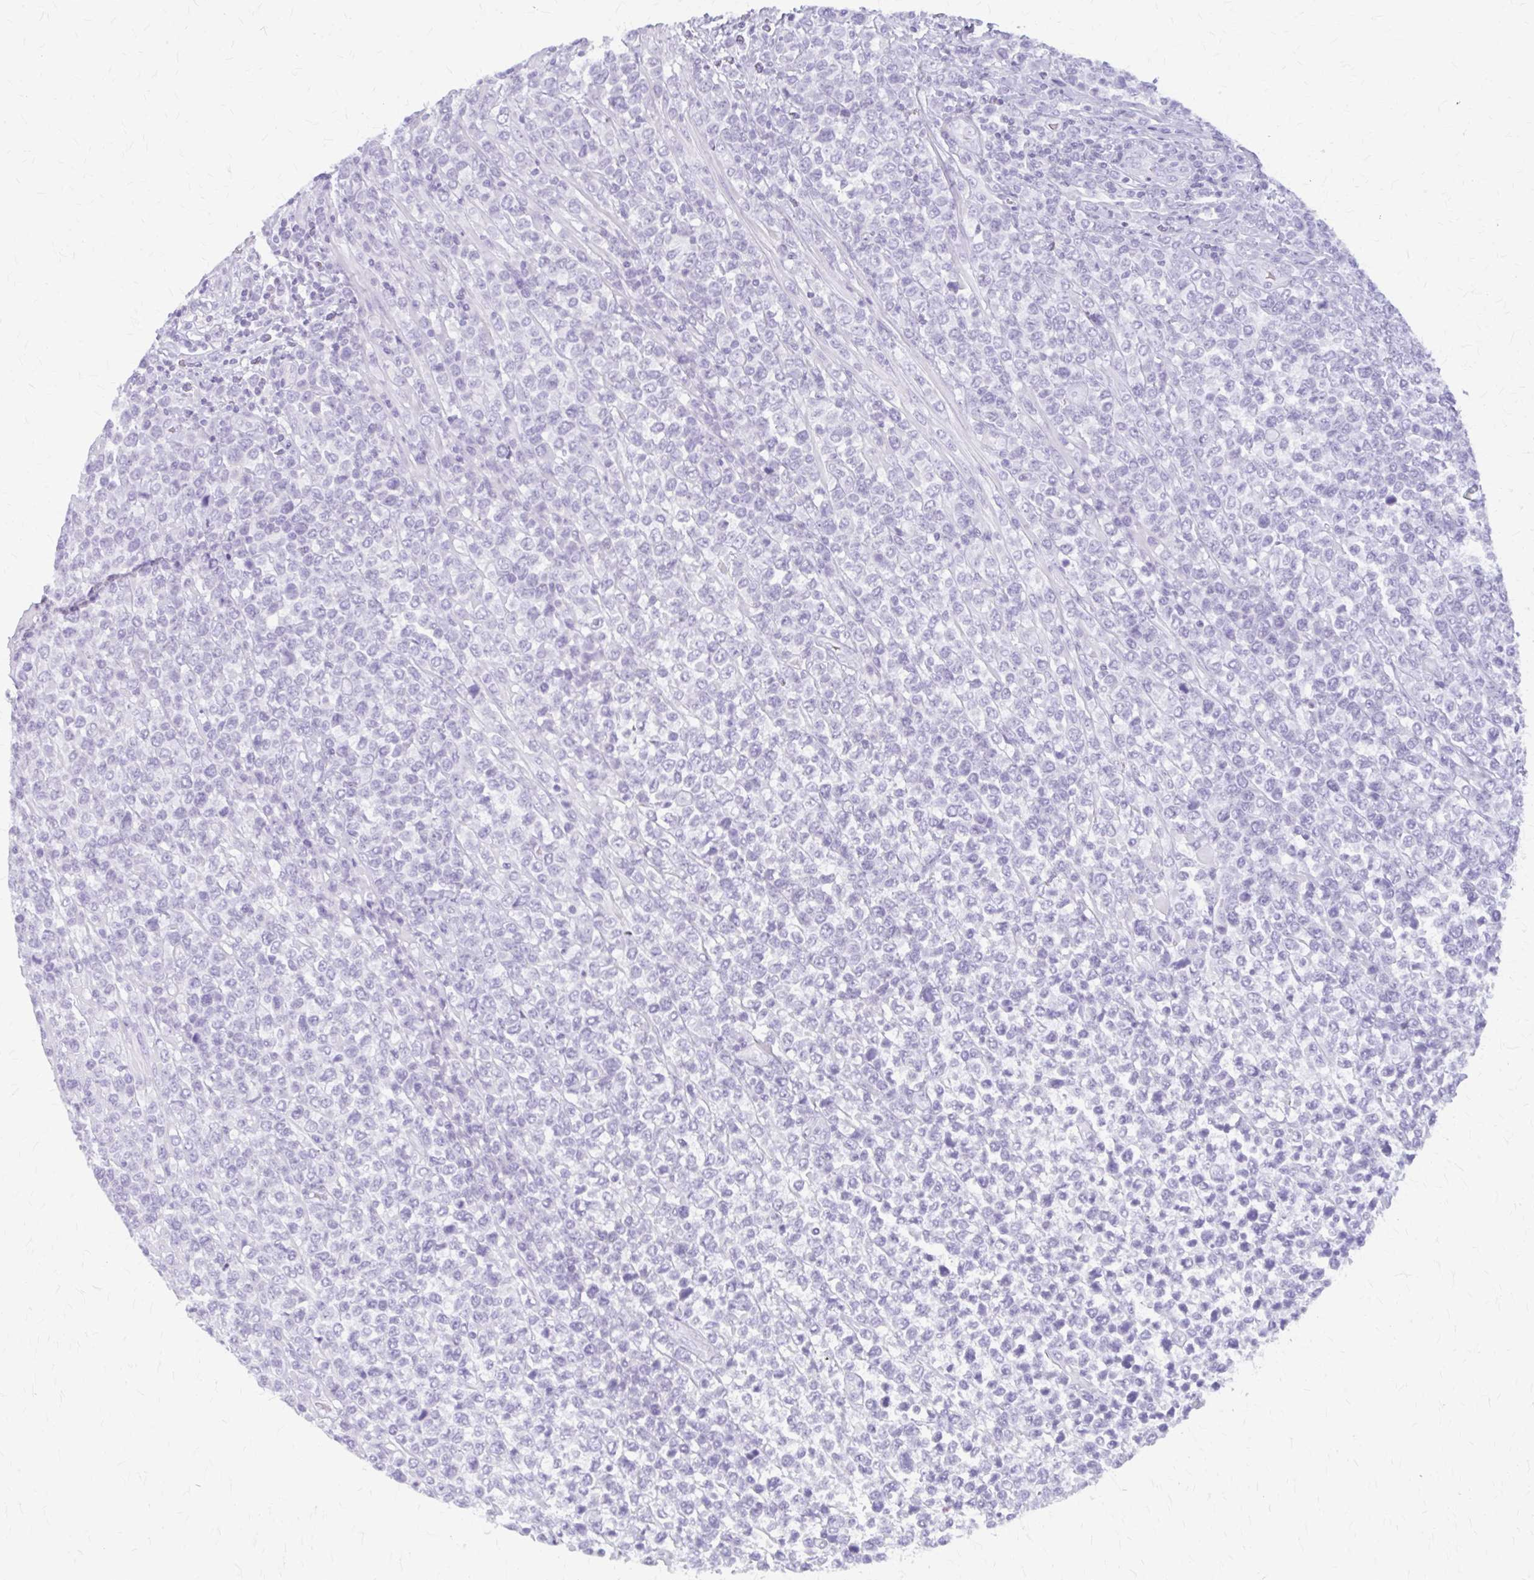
{"staining": {"intensity": "negative", "quantity": "none", "location": "none"}, "tissue": "lymphoma", "cell_type": "Tumor cells", "image_type": "cancer", "snomed": [{"axis": "morphology", "description": "Malignant lymphoma, non-Hodgkin's type, High grade"}, {"axis": "topography", "description": "Soft tissue"}], "caption": "Tumor cells show no significant positivity in high-grade malignant lymphoma, non-Hodgkin's type. The staining was performed using DAB (3,3'-diaminobenzidine) to visualize the protein expression in brown, while the nuclei were stained in blue with hematoxylin (Magnification: 20x).", "gene": "KLHDC7A", "patient": {"sex": "female", "age": 56}}